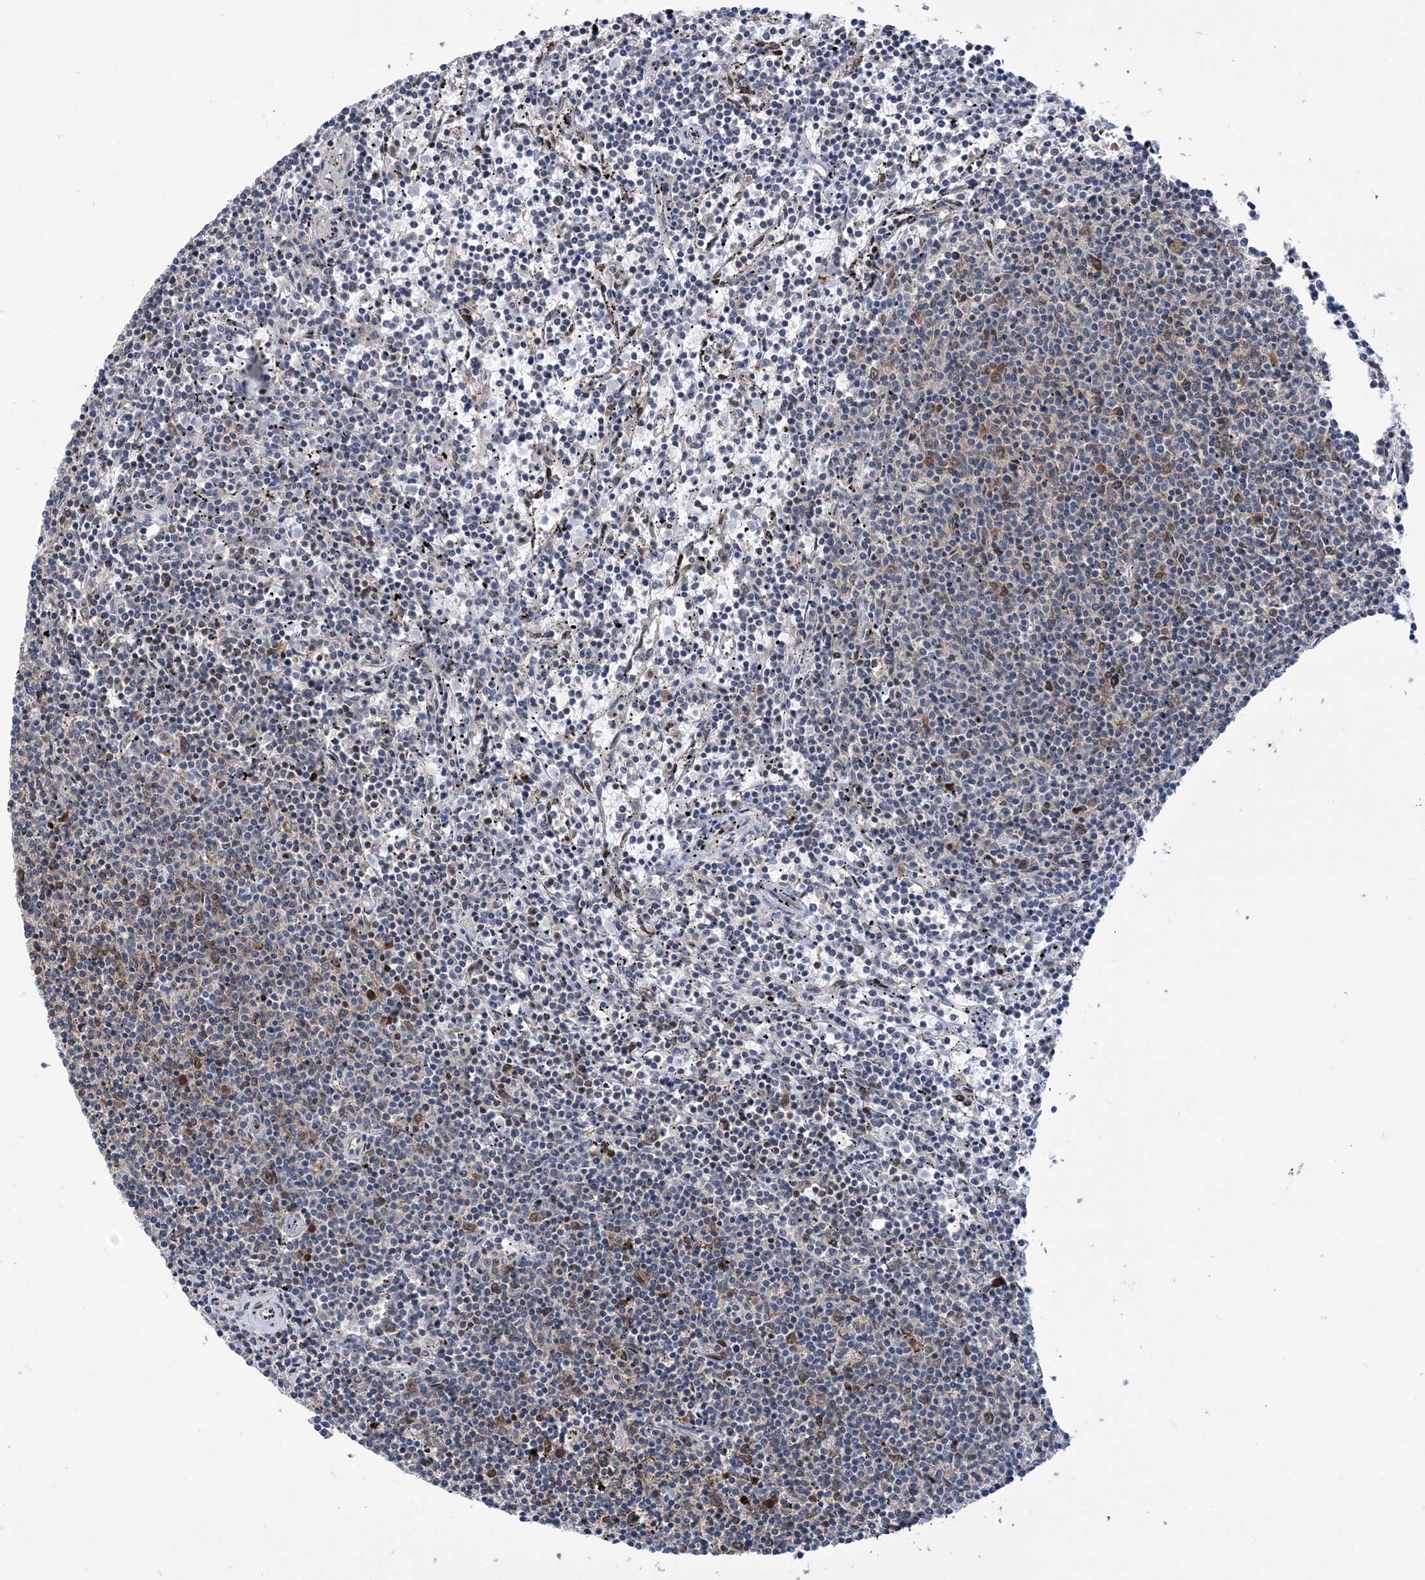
{"staining": {"intensity": "negative", "quantity": "none", "location": "none"}, "tissue": "lymphoma", "cell_type": "Tumor cells", "image_type": "cancer", "snomed": [{"axis": "morphology", "description": "Malignant lymphoma, non-Hodgkin's type, Low grade"}, {"axis": "topography", "description": "Spleen"}], "caption": "Immunohistochemistry (IHC) of human lymphoma exhibits no expression in tumor cells. The staining was performed using DAB to visualize the protein expression in brown, while the nuclei were stained in blue with hematoxylin (Magnification: 20x).", "gene": "PHF1", "patient": {"sex": "female", "age": 50}}